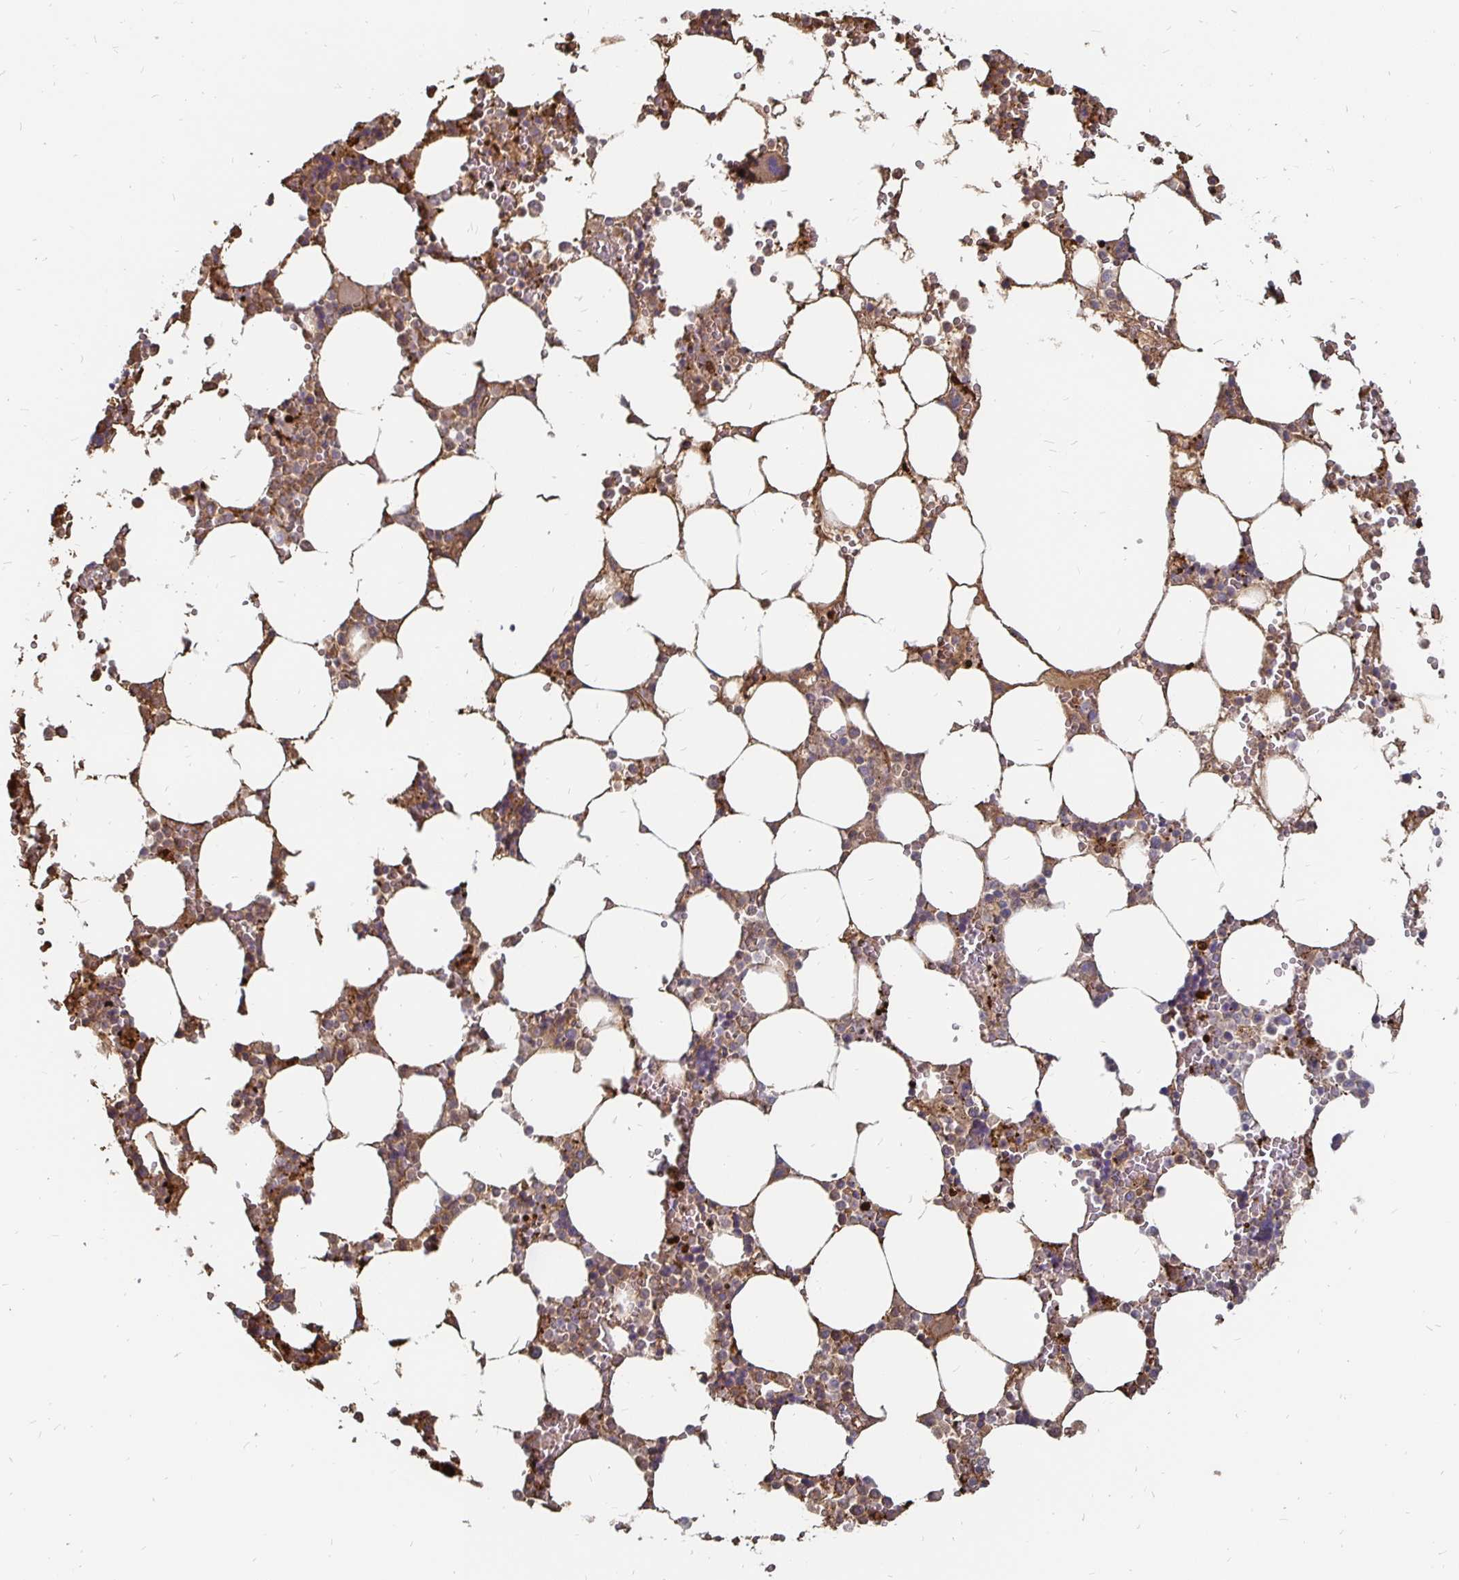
{"staining": {"intensity": "moderate", "quantity": "25%-75%", "location": "cytoplasmic/membranous"}, "tissue": "bone marrow", "cell_type": "Hematopoietic cells", "image_type": "normal", "snomed": [{"axis": "morphology", "description": "Normal tissue, NOS"}, {"axis": "topography", "description": "Bone marrow"}], "caption": "A high-resolution photomicrograph shows IHC staining of unremarkable bone marrow, which shows moderate cytoplasmic/membranous positivity in about 25%-75% of hematopoietic cells.", "gene": "CCDC85A", "patient": {"sex": "male", "age": 64}}